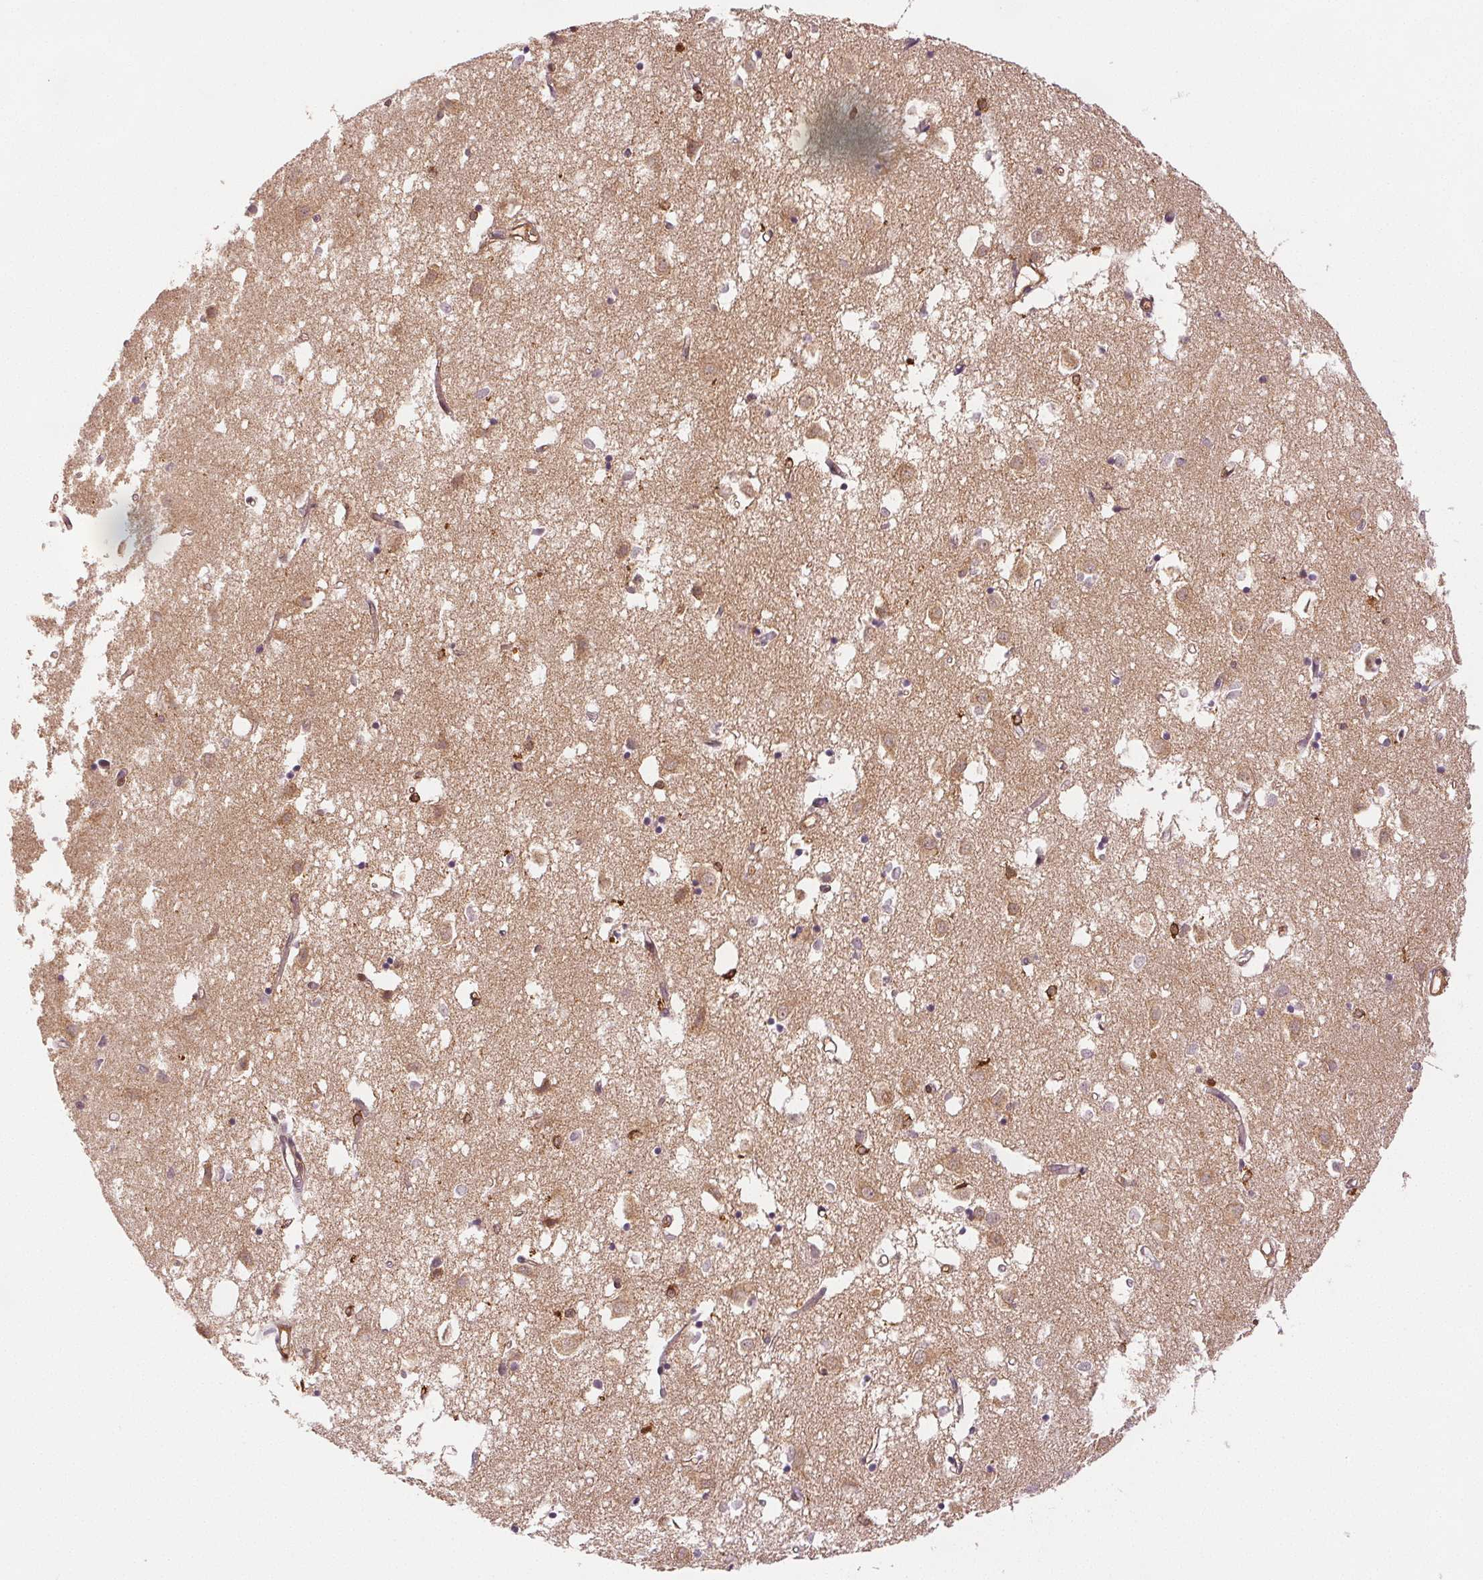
{"staining": {"intensity": "weak", "quantity": "25%-75%", "location": "cytoplasmic/membranous"}, "tissue": "caudate", "cell_type": "Glial cells", "image_type": "normal", "snomed": [{"axis": "morphology", "description": "Normal tissue, NOS"}, {"axis": "topography", "description": "Lateral ventricle wall"}], "caption": "Protein analysis of normal caudate shows weak cytoplasmic/membranous positivity in approximately 25%-75% of glial cells. (brown staining indicates protein expression, while blue staining denotes nuclei).", "gene": "DIAPH2", "patient": {"sex": "male", "age": 70}}